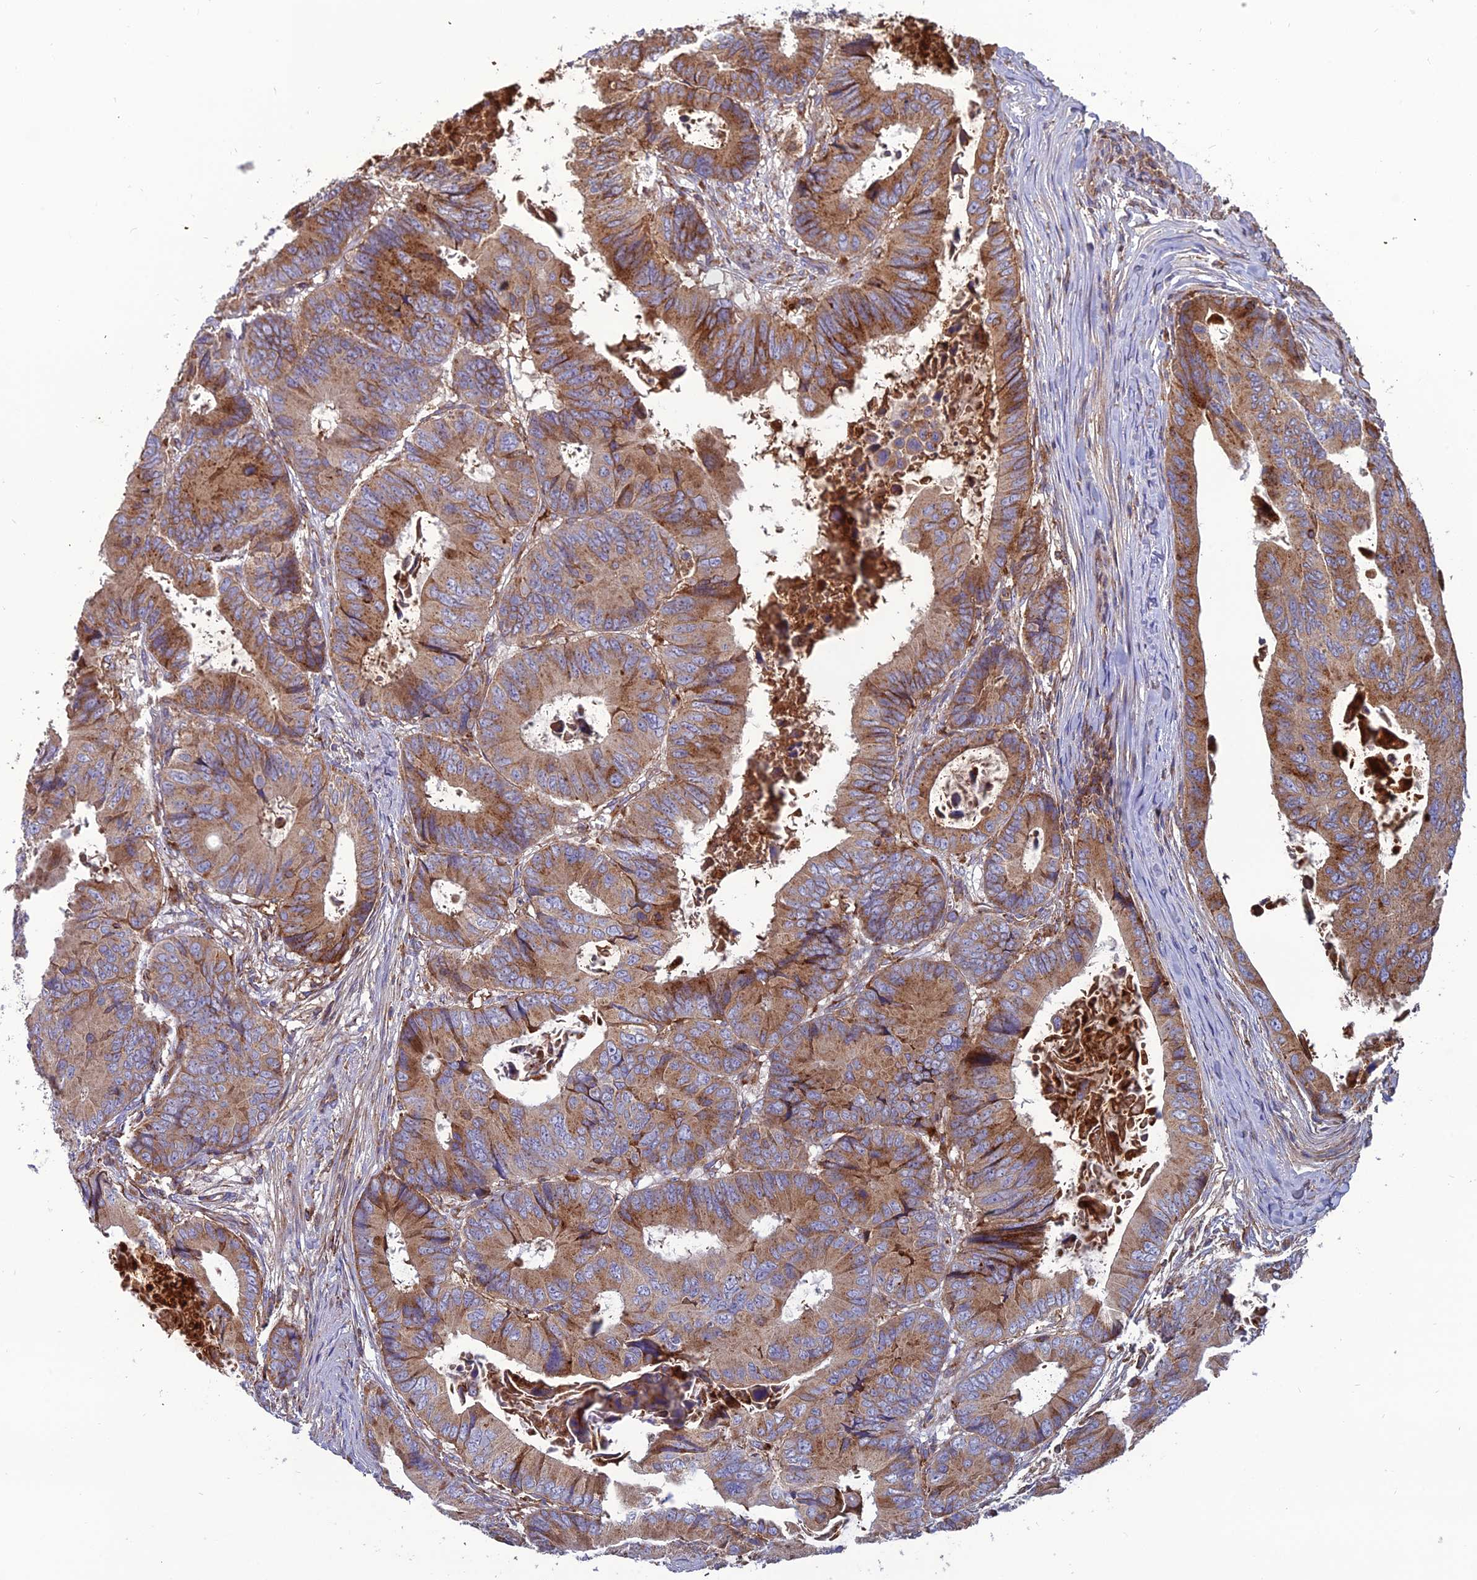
{"staining": {"intensity": "moderate", "quantity": ">75%", "location": "cytoplasmic/membranous"}, "tissue": "colorectal cancer", "cell_type": "Tumor cells", "image_type": "cancer", "snomed": [{"axis": "morphology", "description": "Adenocarcinoma, NOS"}, {"axis": "topography", "description": "Colon"}], "caption": "Colorectal adenocarcinoma stained with immunohistochemistry (IHC) exhibits moderate cytoplasmic/membranous expression in approximately >75% of tumor cells. (DAB (3,3'-diaminobenzidine) IHC with brightfield microscopy, high magnification).", "gene": "LNPEP", "patient": {"sex": "male", "age": 85}}